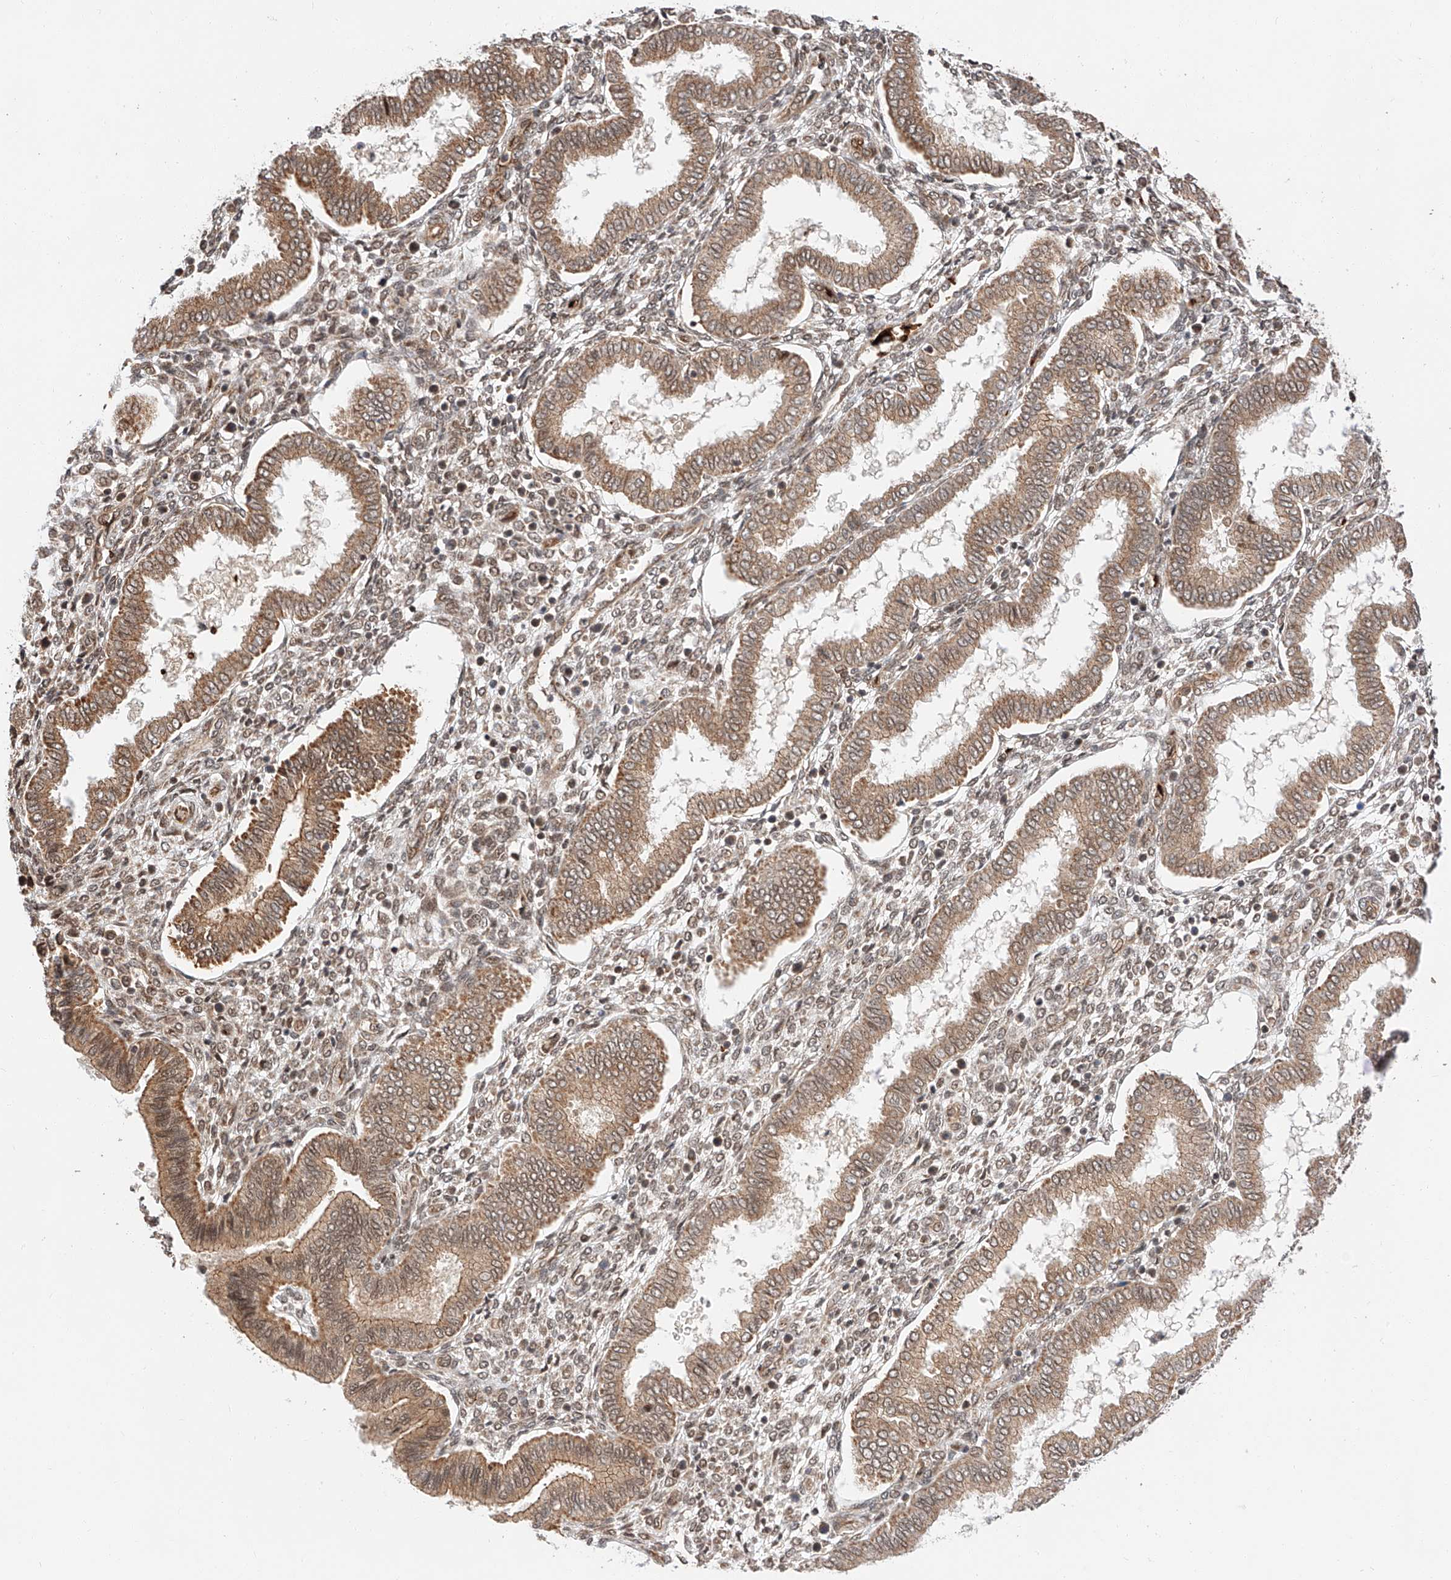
{"staining": {"intensity": "moderate", "quantity": ">75%", "location": "nuclear"}, "tissue": "endometrium", "cell_type": "Cells in endometrial stroma", "image_type": "normal", "snomed": [{"axis": "morphology", "description": "Normal tissue, NOS"}, {"axis": "topography", "description": "Endometrium"}], "caption": "IHC (DAB (3,3'-diaminobenzidine)) staining of normal human endometrium exhibits moderate nuclear protein expression in about >75% of cells in endometrial stroma. (DAB (3,3'-diaminobenzidine) IHC with brightfield microscopy, high magnification).", "gene": "THTPA", "patient": {"sex": "female", "age": 24}}